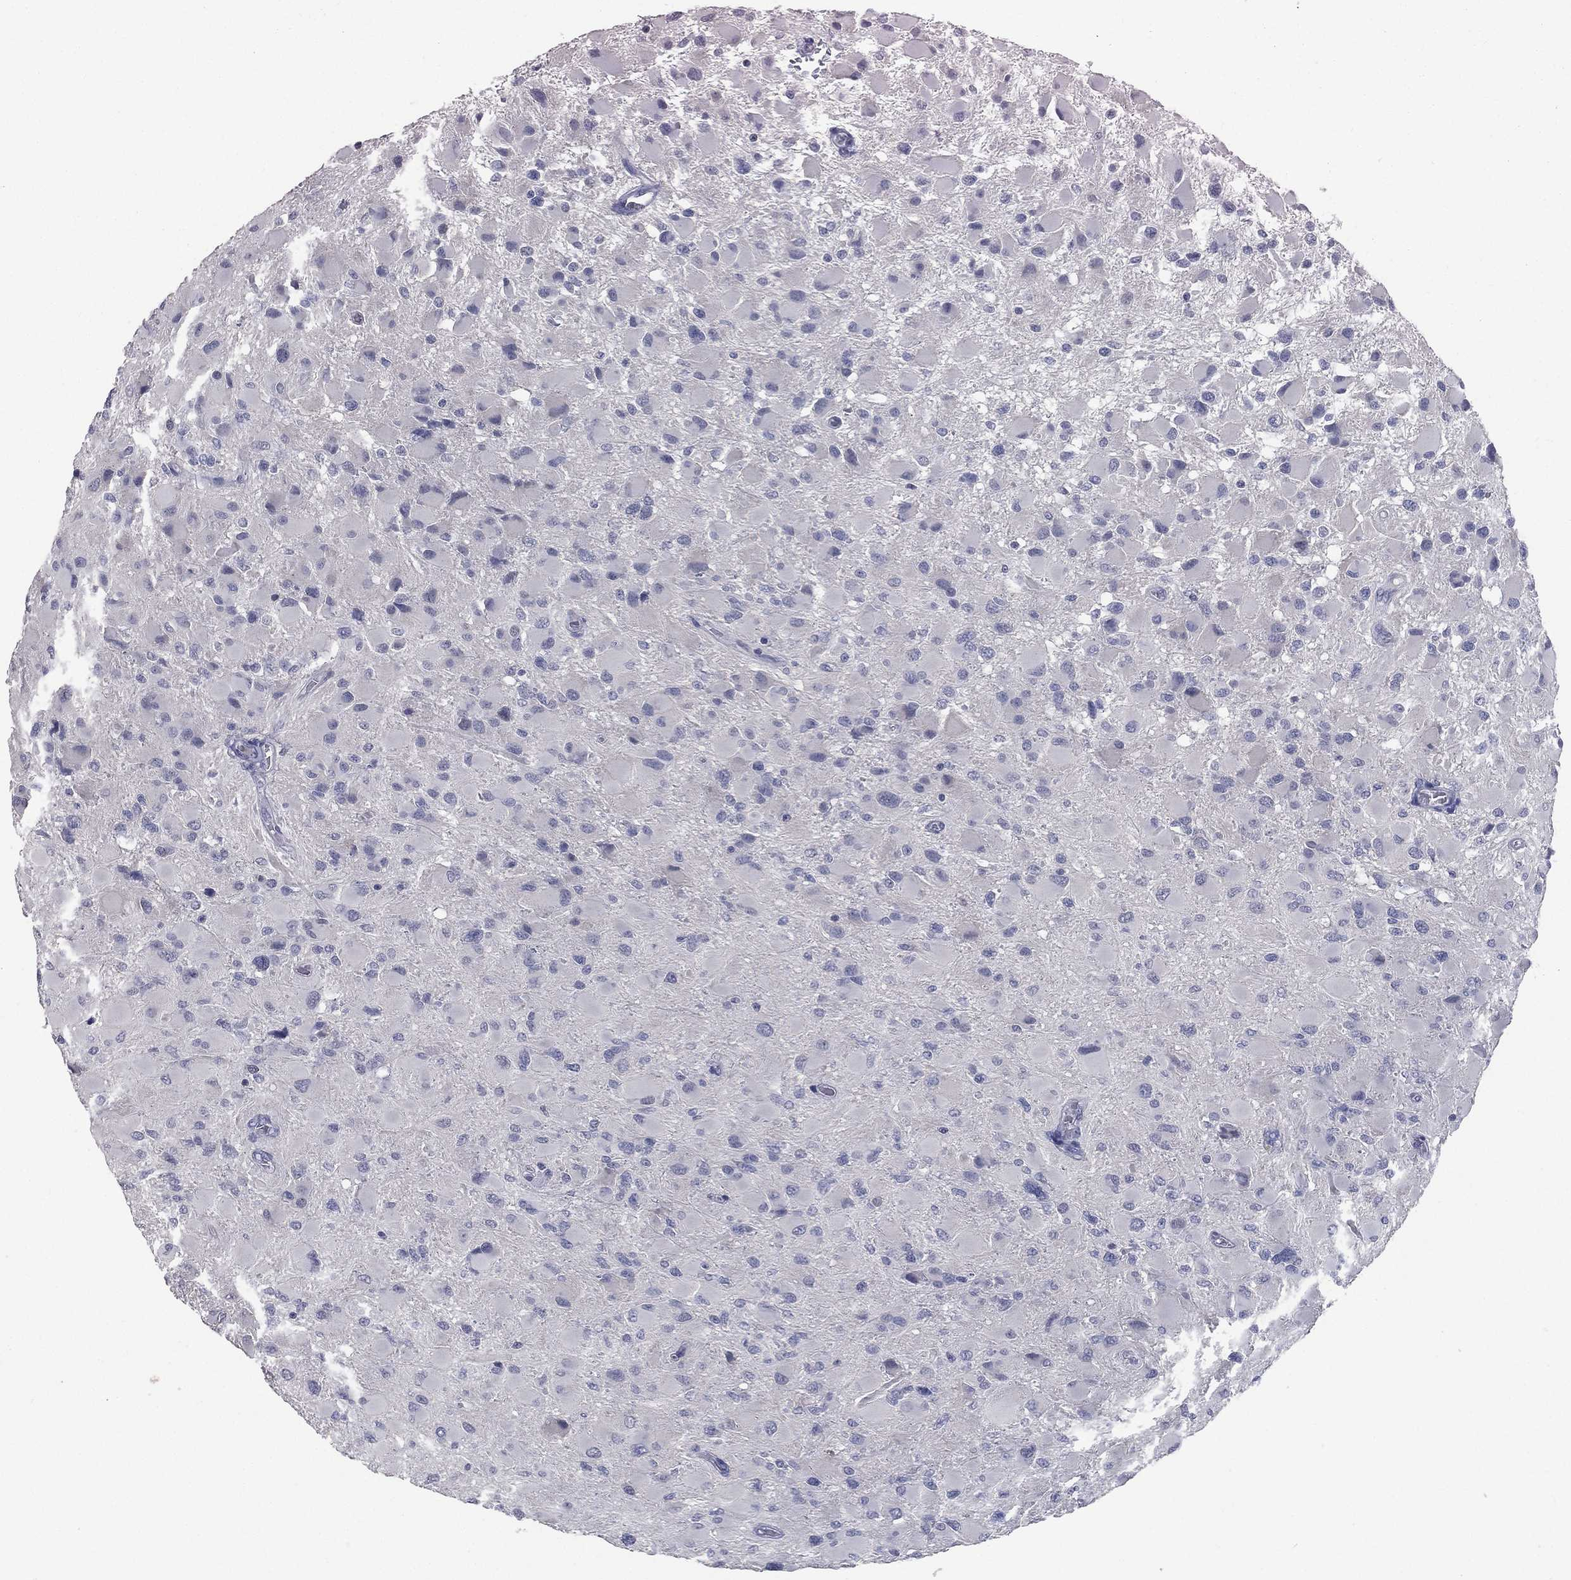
{"staining": {"intensity": "negative", "quantity": "none", "location": "none"}, "tissue": "glioma", "cell_type": "Tumor cells", "image_type": "cancer", "snomed": [{"axis": "morphology", "description": "Glioma, malignant, High grade"}, {"axis": "topography", "description": "Cerebral cortex"}], "caption": "Micrograph shows no protein positivity in tumor cells of glioma tissue.", "gene": "DMKN", "patient": {"sex": "female", "age": 36}}